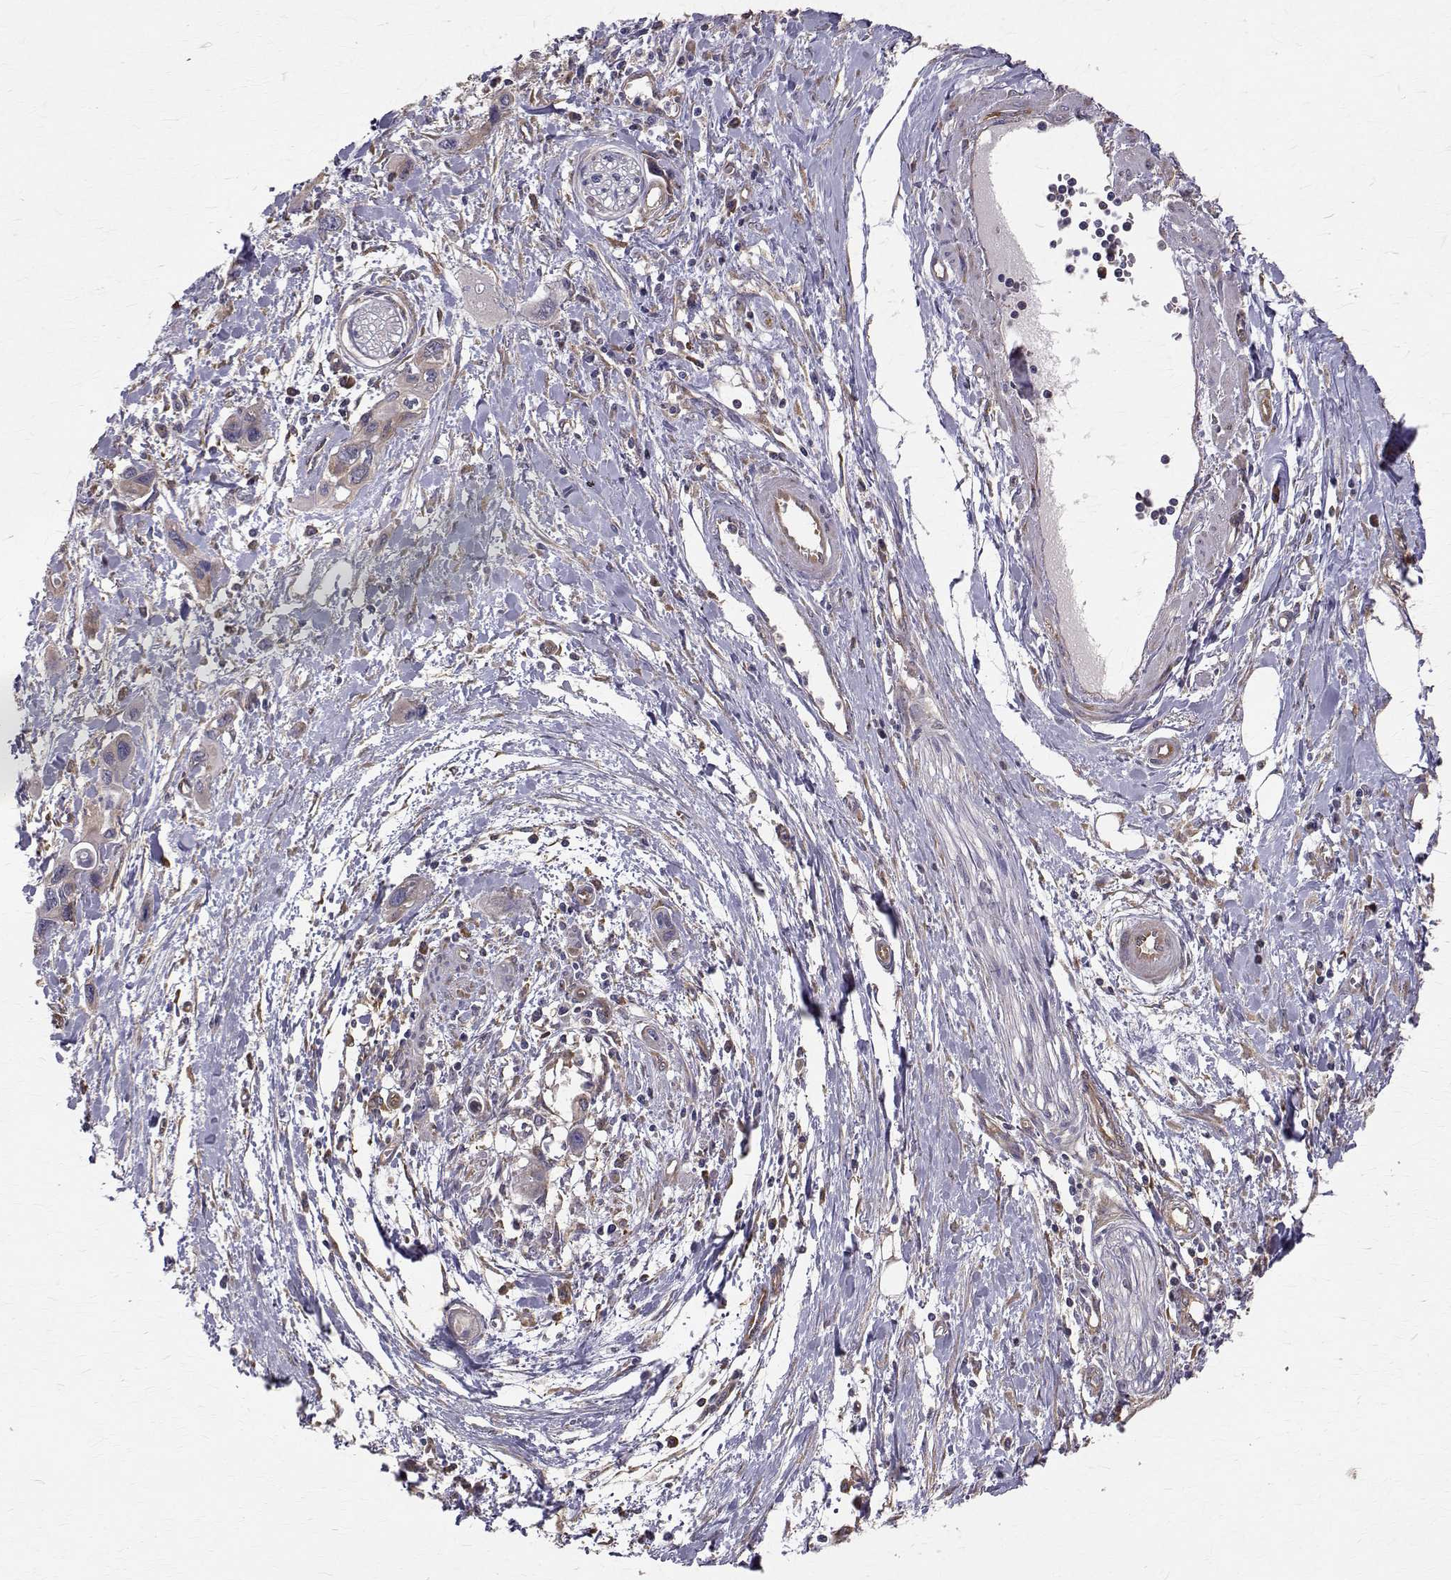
{"staining": {"intensity": "weak", "quantity": ">75%", "location": "cytoplasmic/membranous"}, "tissue": "pancreatic cancer", "cell_type": "Tumor cells", "image_type": "cancer", "snomed": [{"axis": "morphology", "description": "Adenocarcinoma, NOS"}, {"axis": "topography", "description": "Pancreas"}], "caption": "An immunohistochemistry photomicrograph of neoplastic tissue is shown. Protein staining in brown shows weak cytoplasmic/membranous positivity in pancreatic cancer within tumor cells. (DAB = brown stain, brightfield microscopy at high magnification).", "gene": "FARSB", "patient": {"sex": "male", "age": 60}}